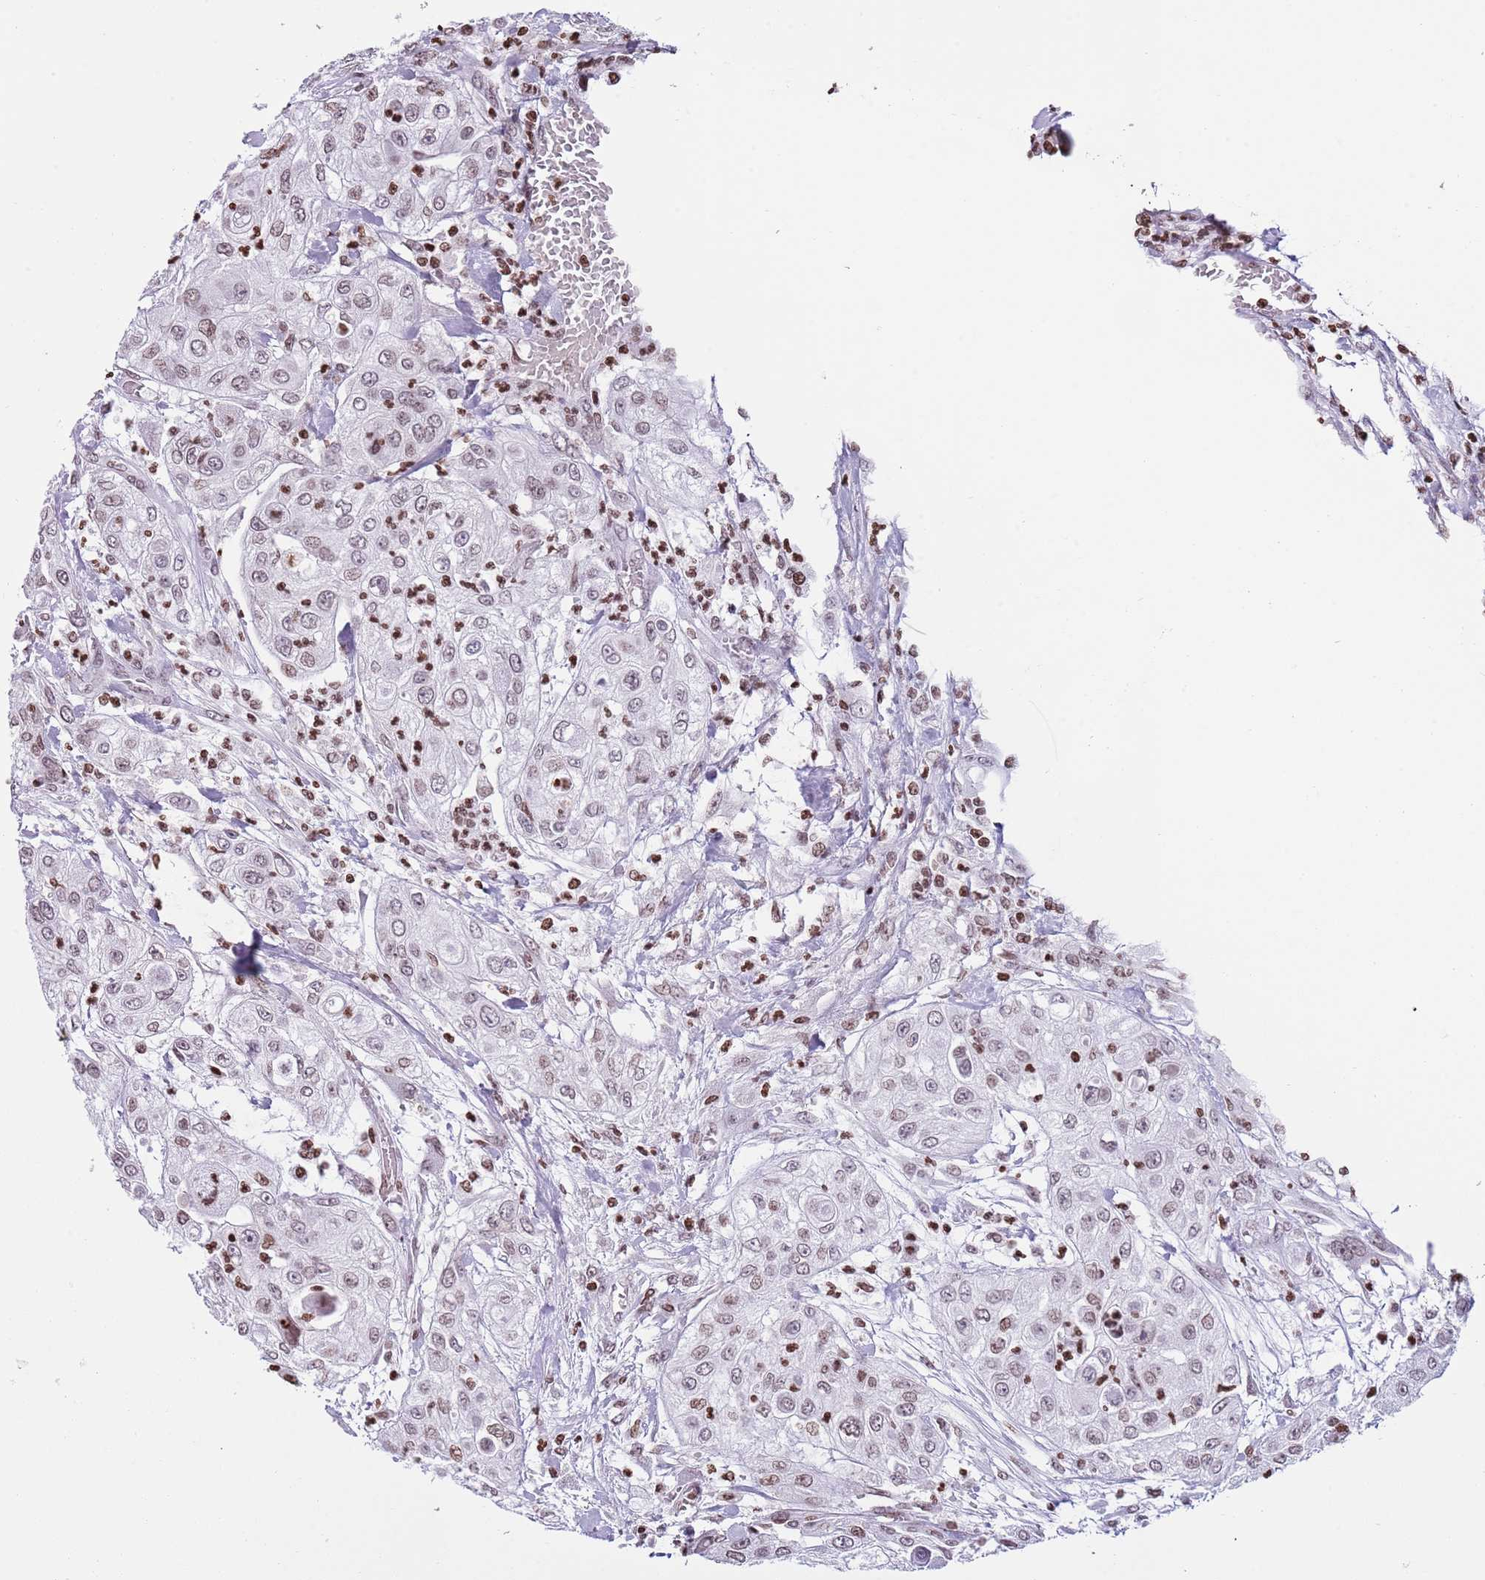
{"staining": {"intensity": "weak", "quantity": "25%-75%", "location": "nuclear"}, "tissue": "urothelial cancer", "cell_type": "Tumor cells", "image_type": "cancer", "snomed": [{"axis": "morphology", "description": "Urothelial carcinoma, High grade"}, {"axis": "topography", "description": "Urinary bladder"}], "caption": "Urothelial carcinoma (high-grade) stained for a protein exhibits weak nuclear positivity in tumor cells. Nuclei are stained in blue.", "gene": "KPNA3", "patient": {"sex": "female", "age": 79}}